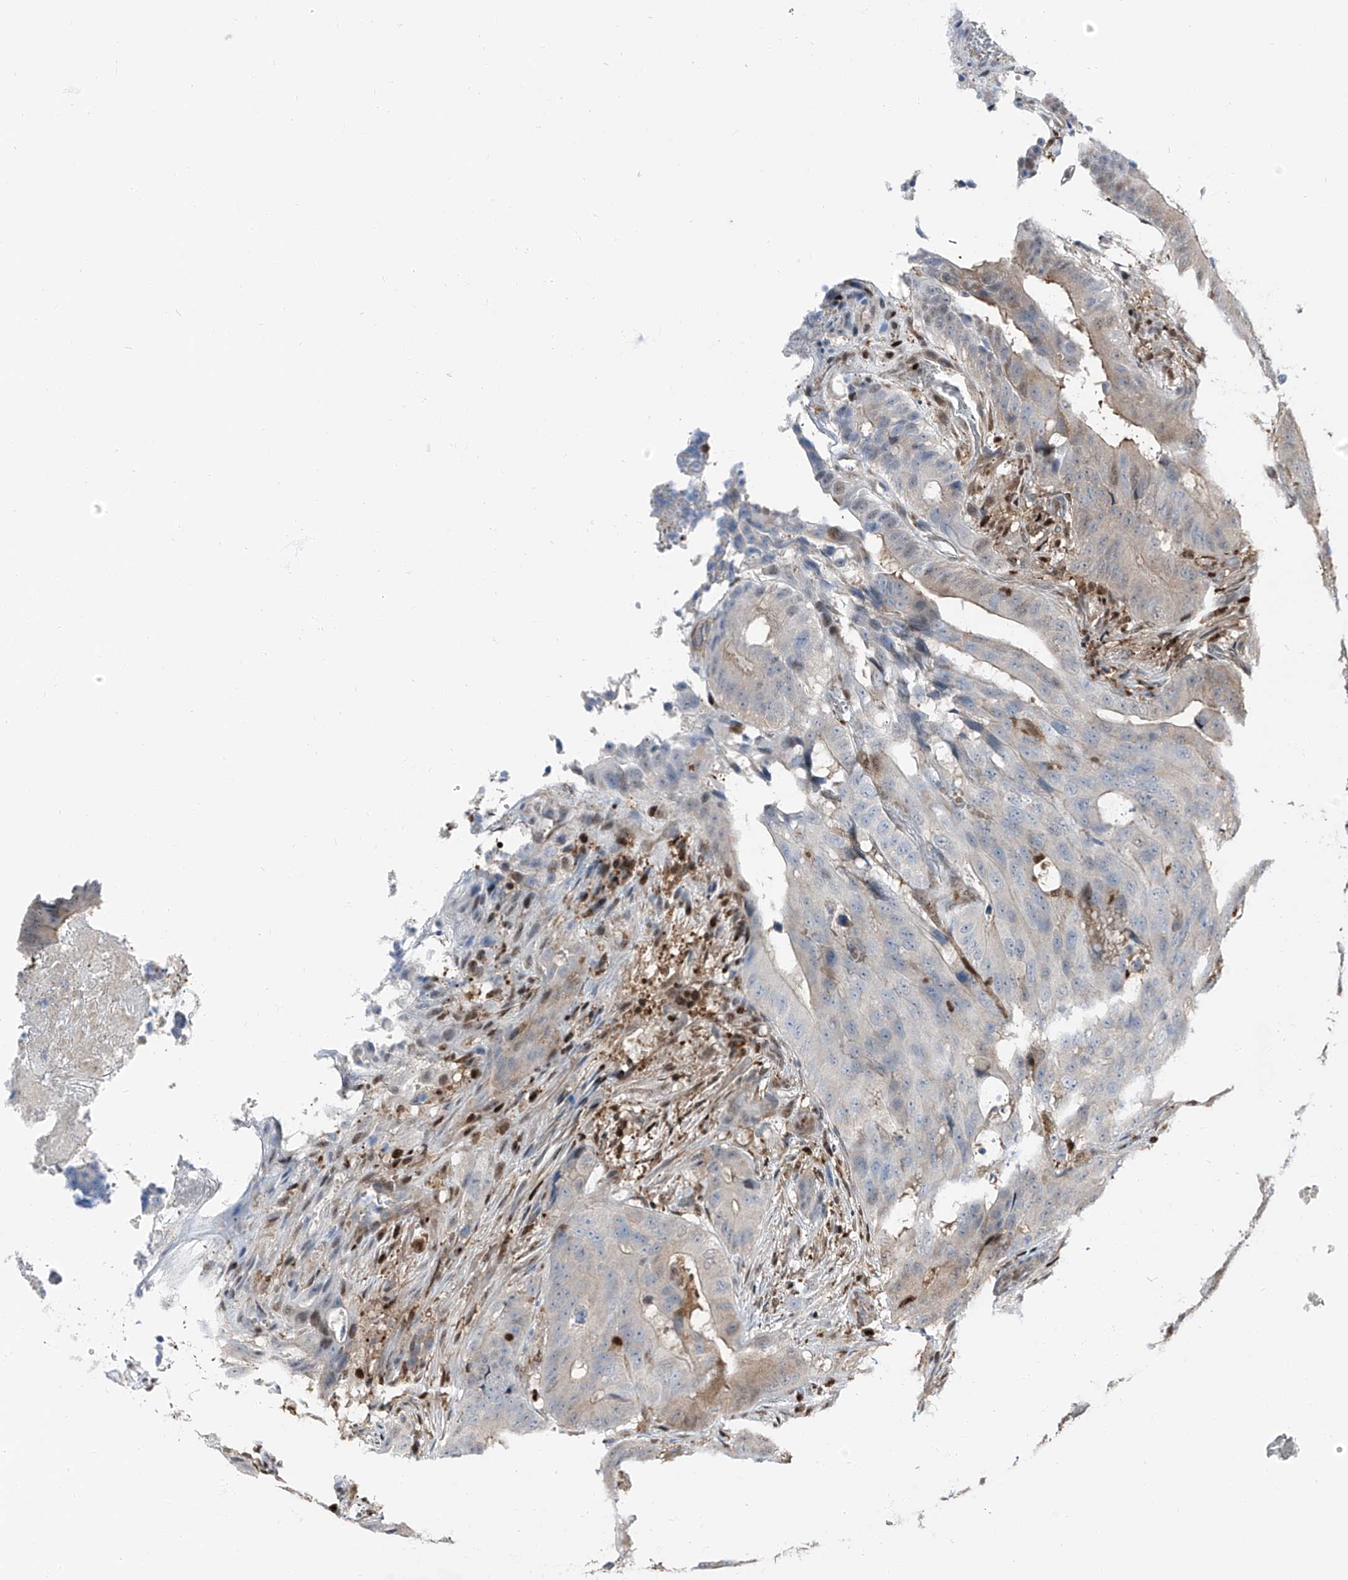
{"staining": {"intensity": "negative", "quantity": "none", "location": "none"}, "tissue": "colorectal cancer", "cell_type": "Tumor cells", "image_type": "cancer", "snomed": [{"axis": "morphology", "description": "Adenocarcinoma, NOS"}, {"axis": "topography", "description": "Colon"}], "caption": "Human adenocarcinoma (colorectal) stained for a protein using IHC shows no positivity in tumor cells.", "gene": "PSMB10", "patient": {"sex": "male", "age": 83}}